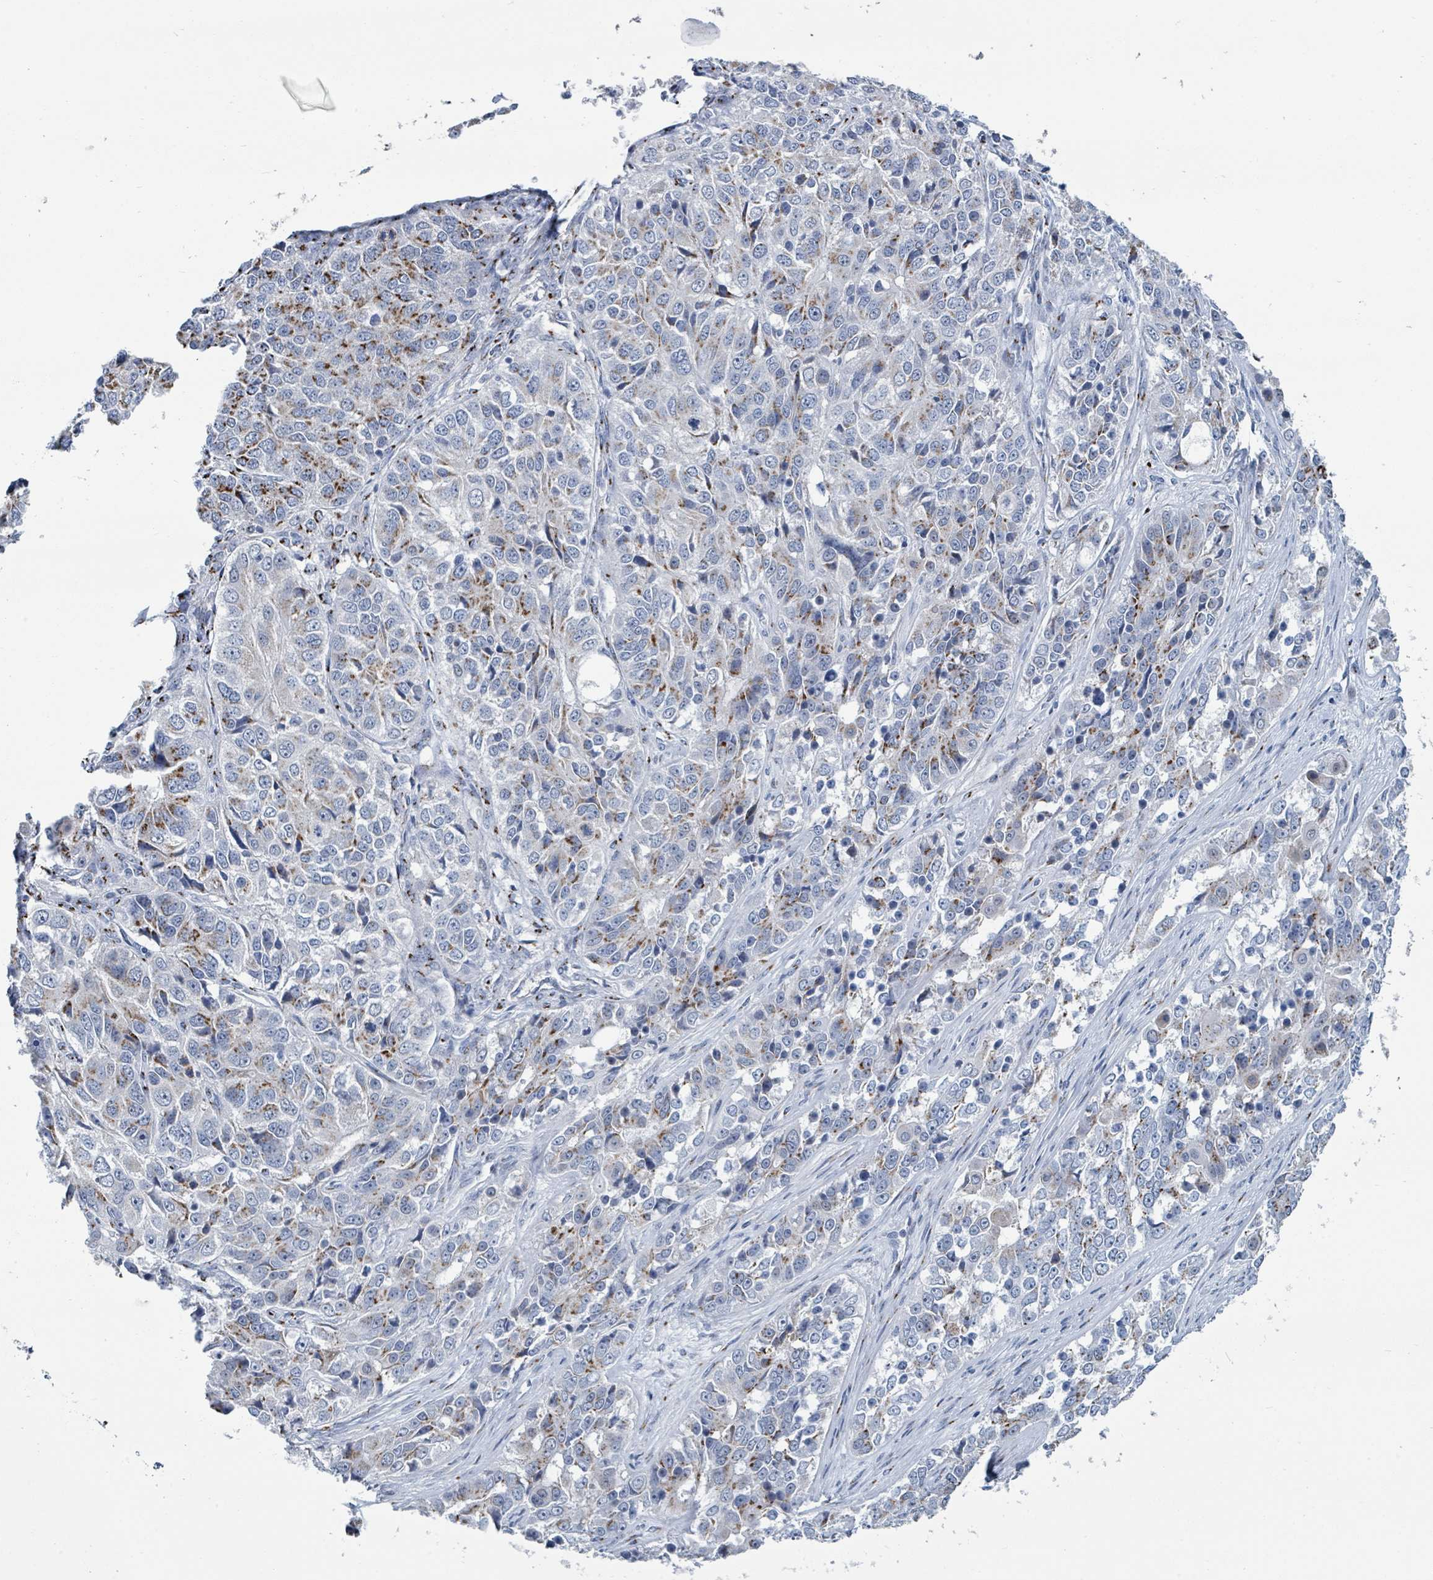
{"staining": {"intensity": "moderate", "quantity": "25%-75%", "location": "cytoplasmic/membranous"}, "tissue": "ovarian cancer", "cell_type": "Tumor cells", "image_type": "cancer", "snomed": [{"axis": "morphology", "description": "Carcinoma, endometroid"}, {"axis": "topography", "description": "Ovary"}], "caption": "A photomicrograph of endometroid carcinoma (ovarian) stained for a protein demonstrates moderate cytoplasmic/membranous brown staining in tumor cells.", "gene": "DCAF5", "patient": {"sex": "female", "age": 51}}